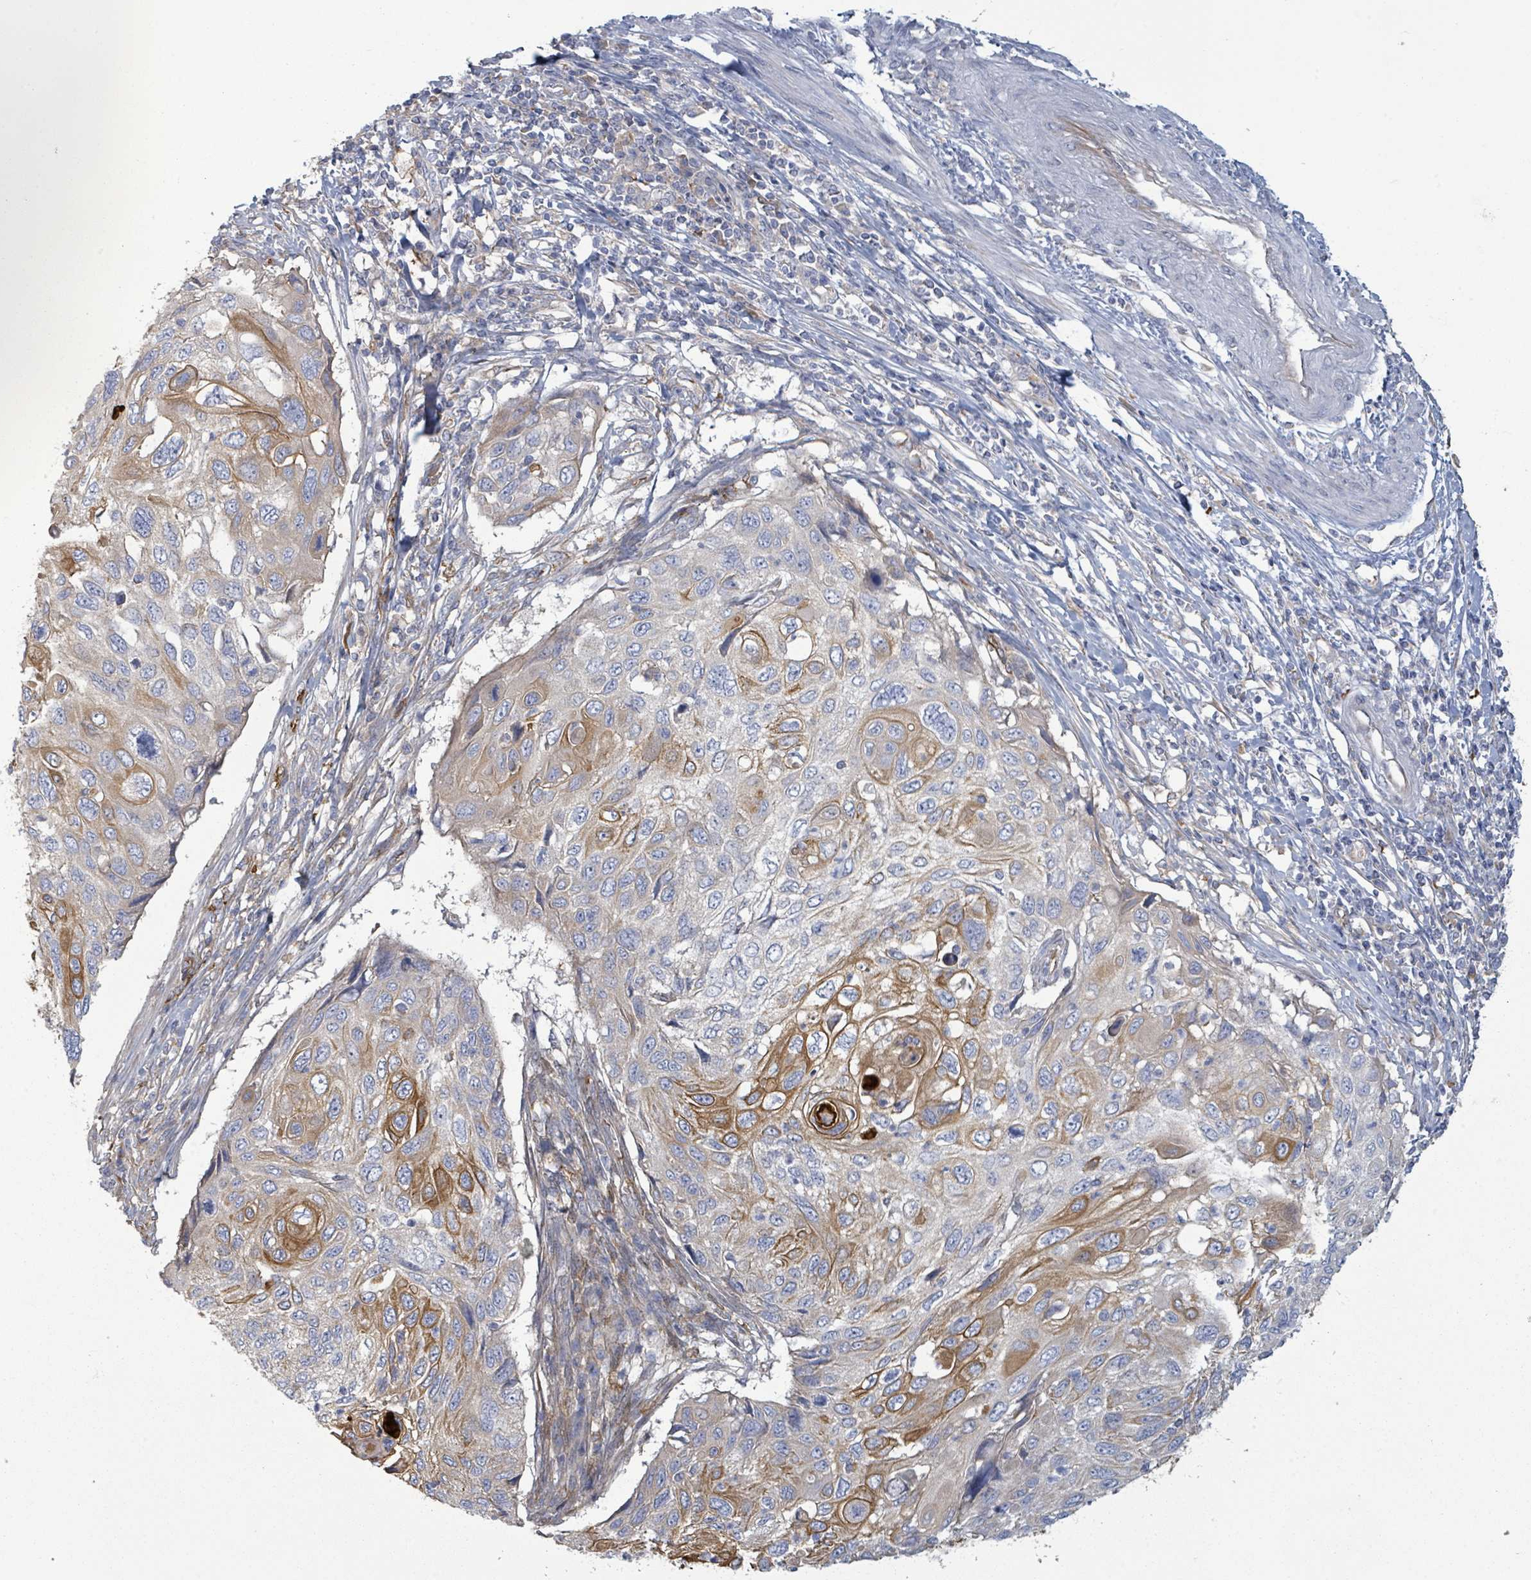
{"staining": {"intensity": "moderate", "quantity": "25%-75%", "location": "cytoplasmic/membranous"}, "tissue": "cervical cancer", "cell_type": "Tumor cells", "image_type": "cancer", "snomed": [{"axis": "morphology", "description": "Squamous cell carcinoma, NOS"}, {"axis": "topography", "description": "Cervix"}], "caption": "Protein expression analysis of human squamous cell carcinoma (cervical) reveals moderate cytoplasmic/membranous positivity in approximately 25%-75% of tumor cells.", "gene": "COL13A1", "patient": {"sex": "female", "age": 70}}